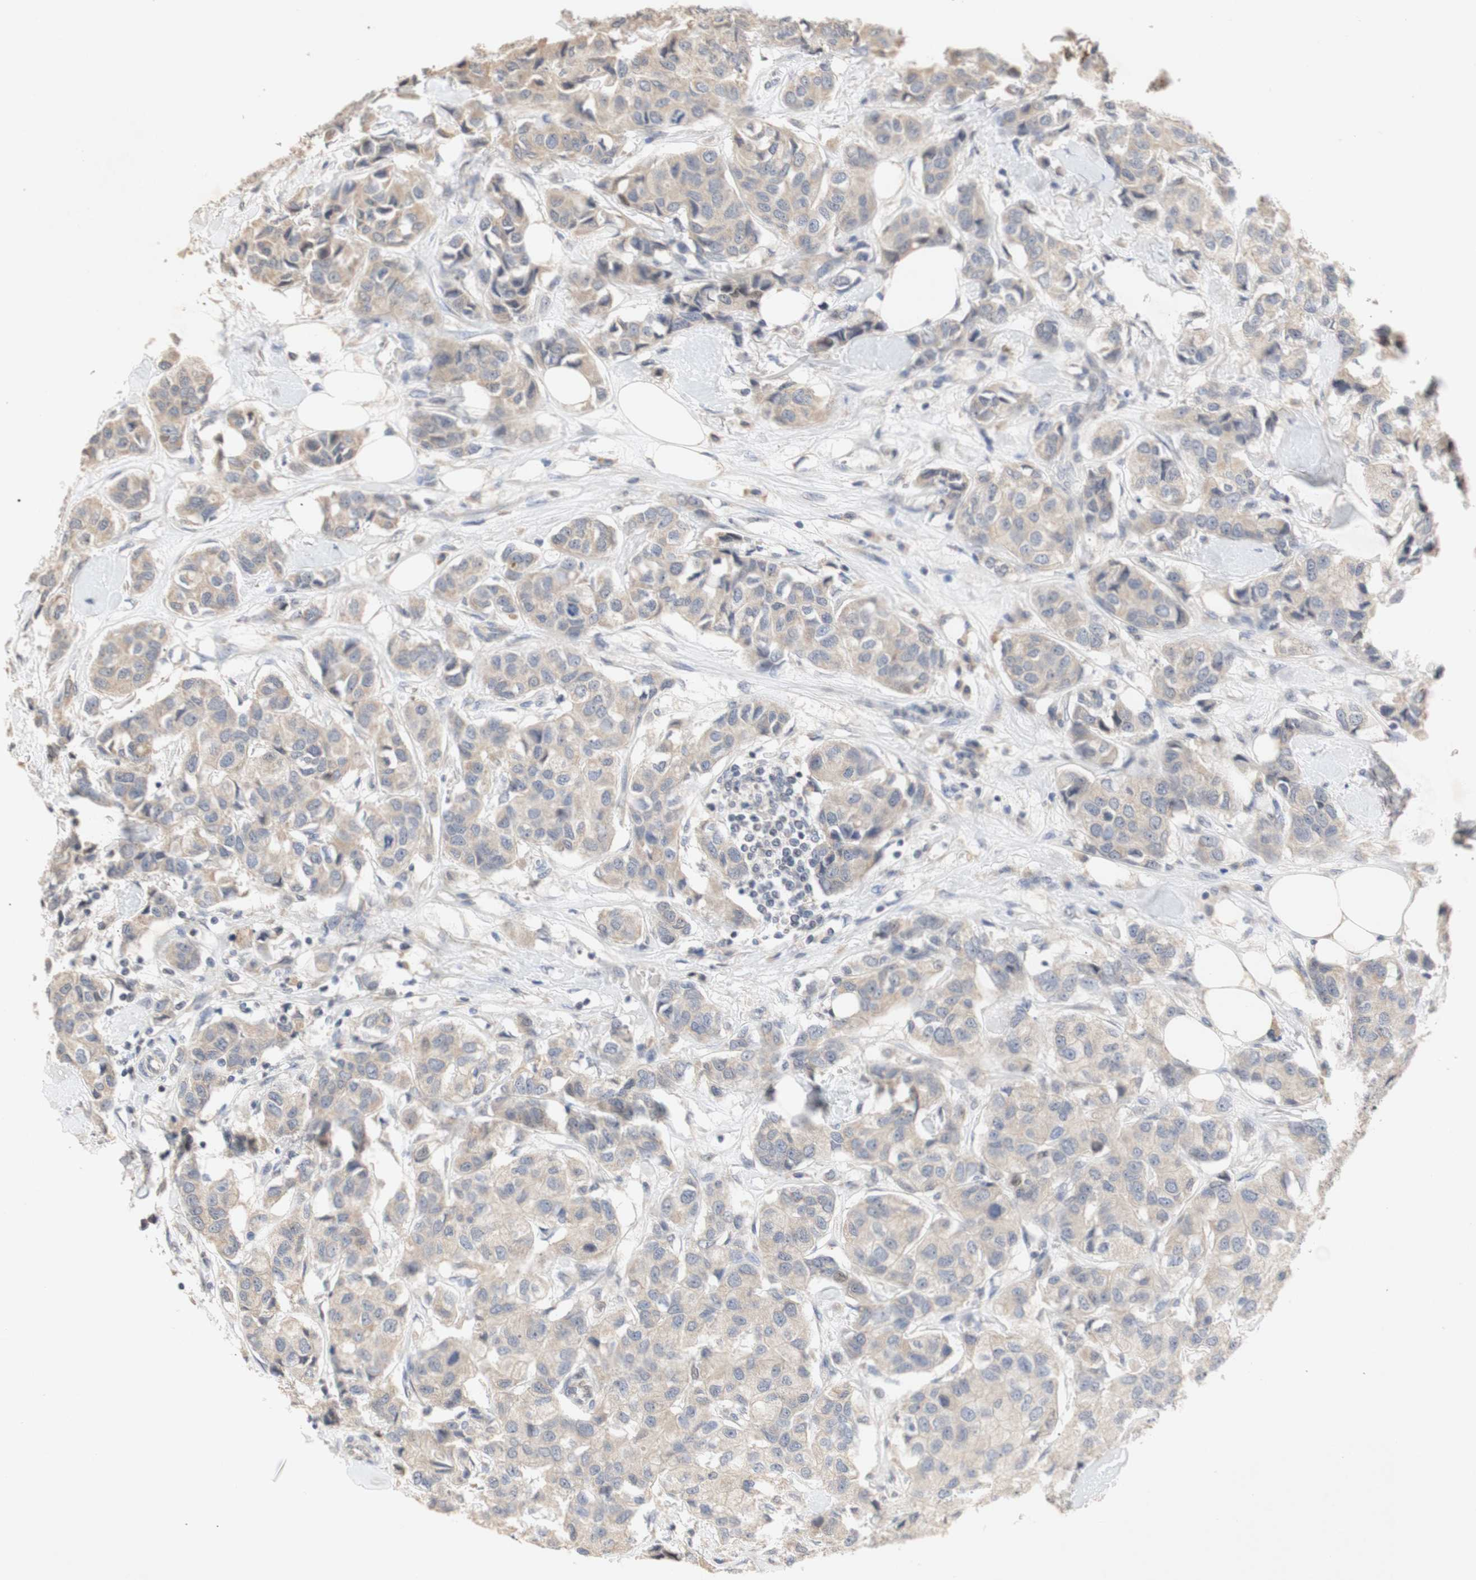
{"staining": {"intensity": "weak", "quantity": ">75%", "location": "cytoplasmic/membranous"}, "tissue": "breast cancer", "cell_type": "Tumor cells", "image_type": "cancer", "snomed": [{"axis": "morphology", "description": "Duct carcinoma"}, {"axis": "topography", "description": "Breast"}], "caption": "Immunohistochemical staining of breast cancer reveals weak cytoplasmic/membranous protein staining in about >75% of tumor cells.", "gene": "FOSB", "patient": {"sex": "female", "age": 80}}